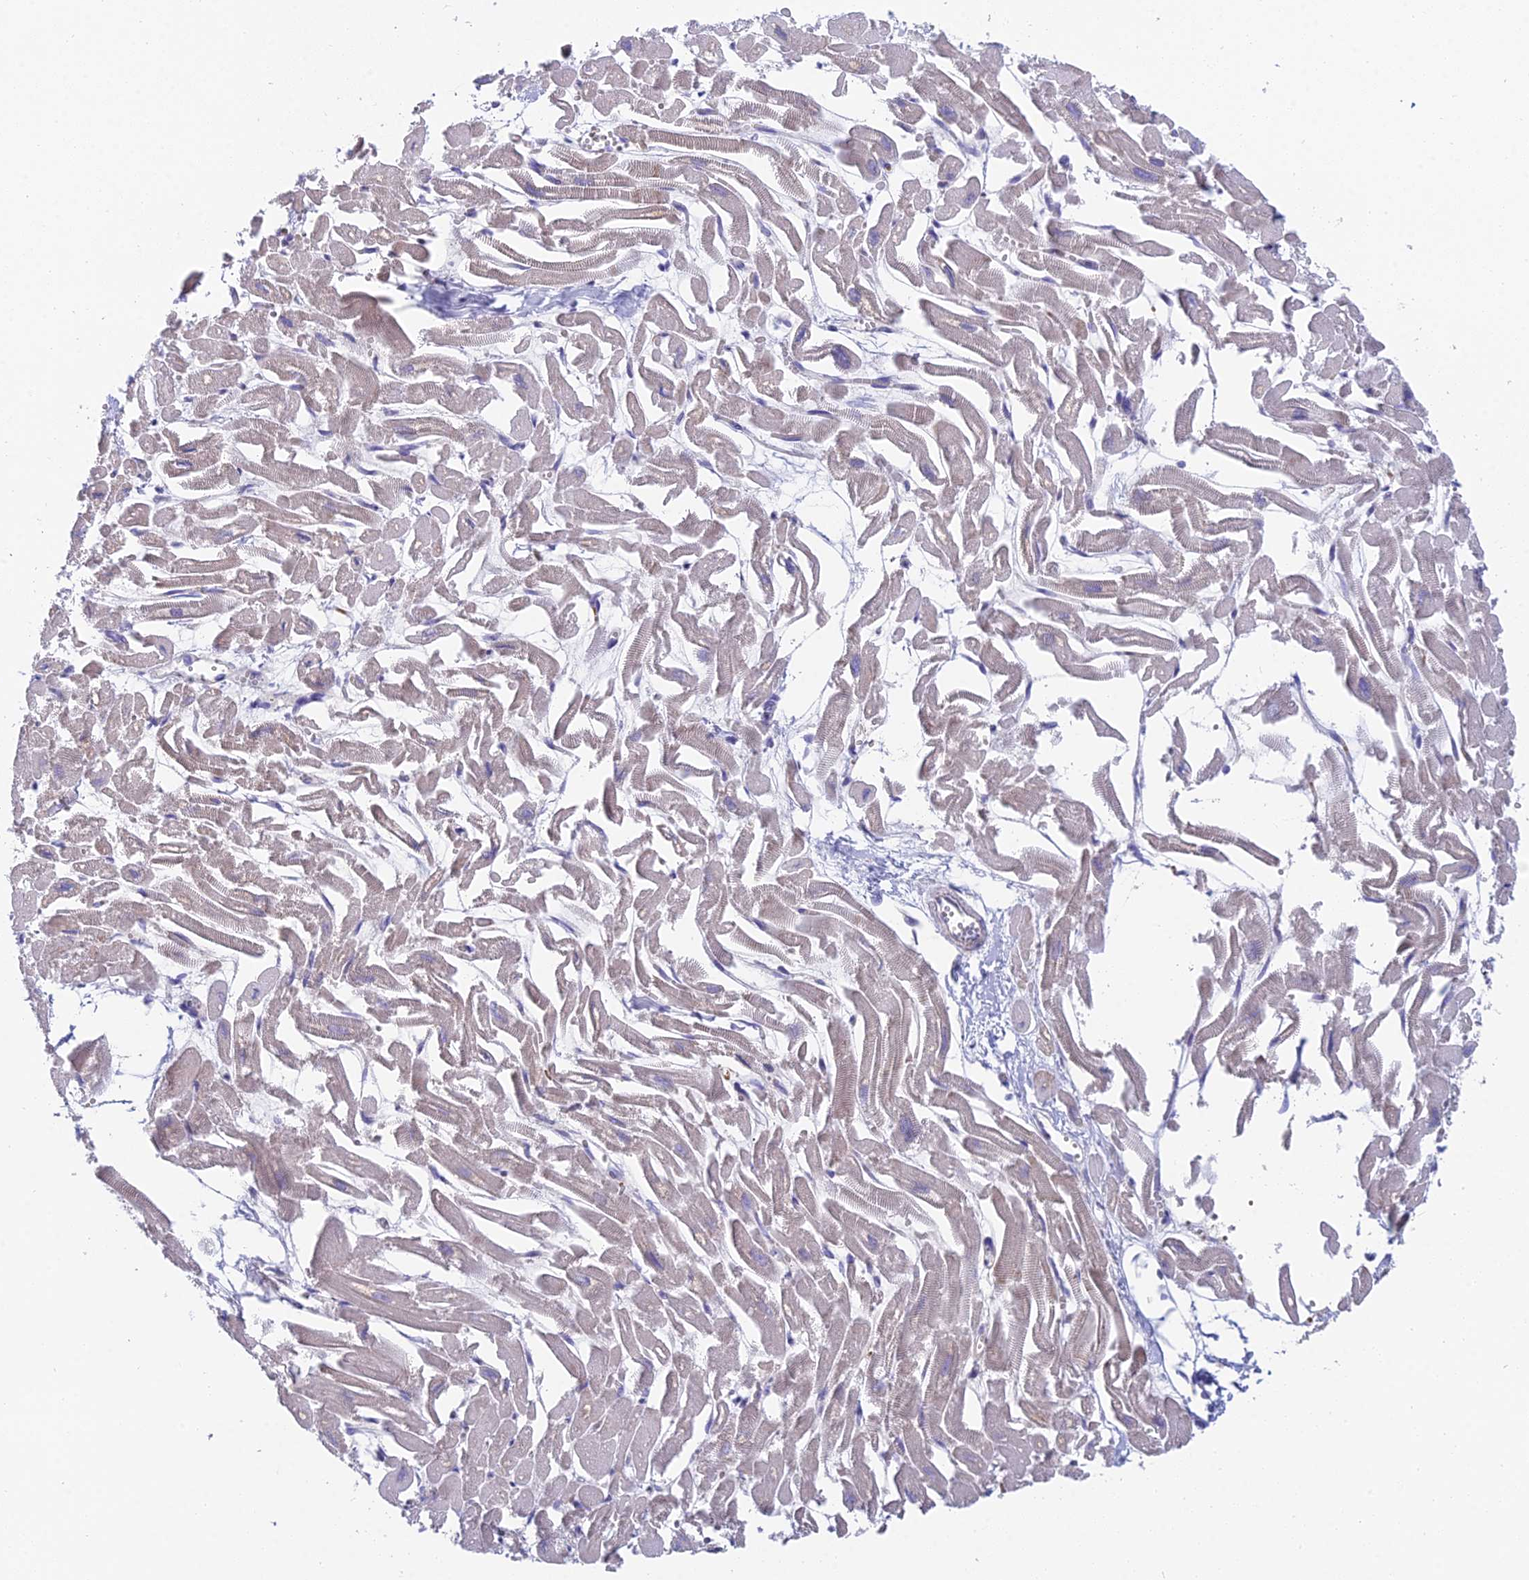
{"staining": {"intensity": "negative", "quantity": "none", "location": "none"}, "tissue": "heart muscle", "cell_type": "Cardiomyocytes", "image_type": "normal", "snomed": [{"axis": "morphology", "description": "Normal tissue, NOS"}, {"axis": "topography", "description": "Heart"}], "caption": "Protein analysis of benign heart muscle displays no significant expression in cardiomyocytes.", "gene": "ZNF564", "patient": {"sex": "male", "age": 54}}